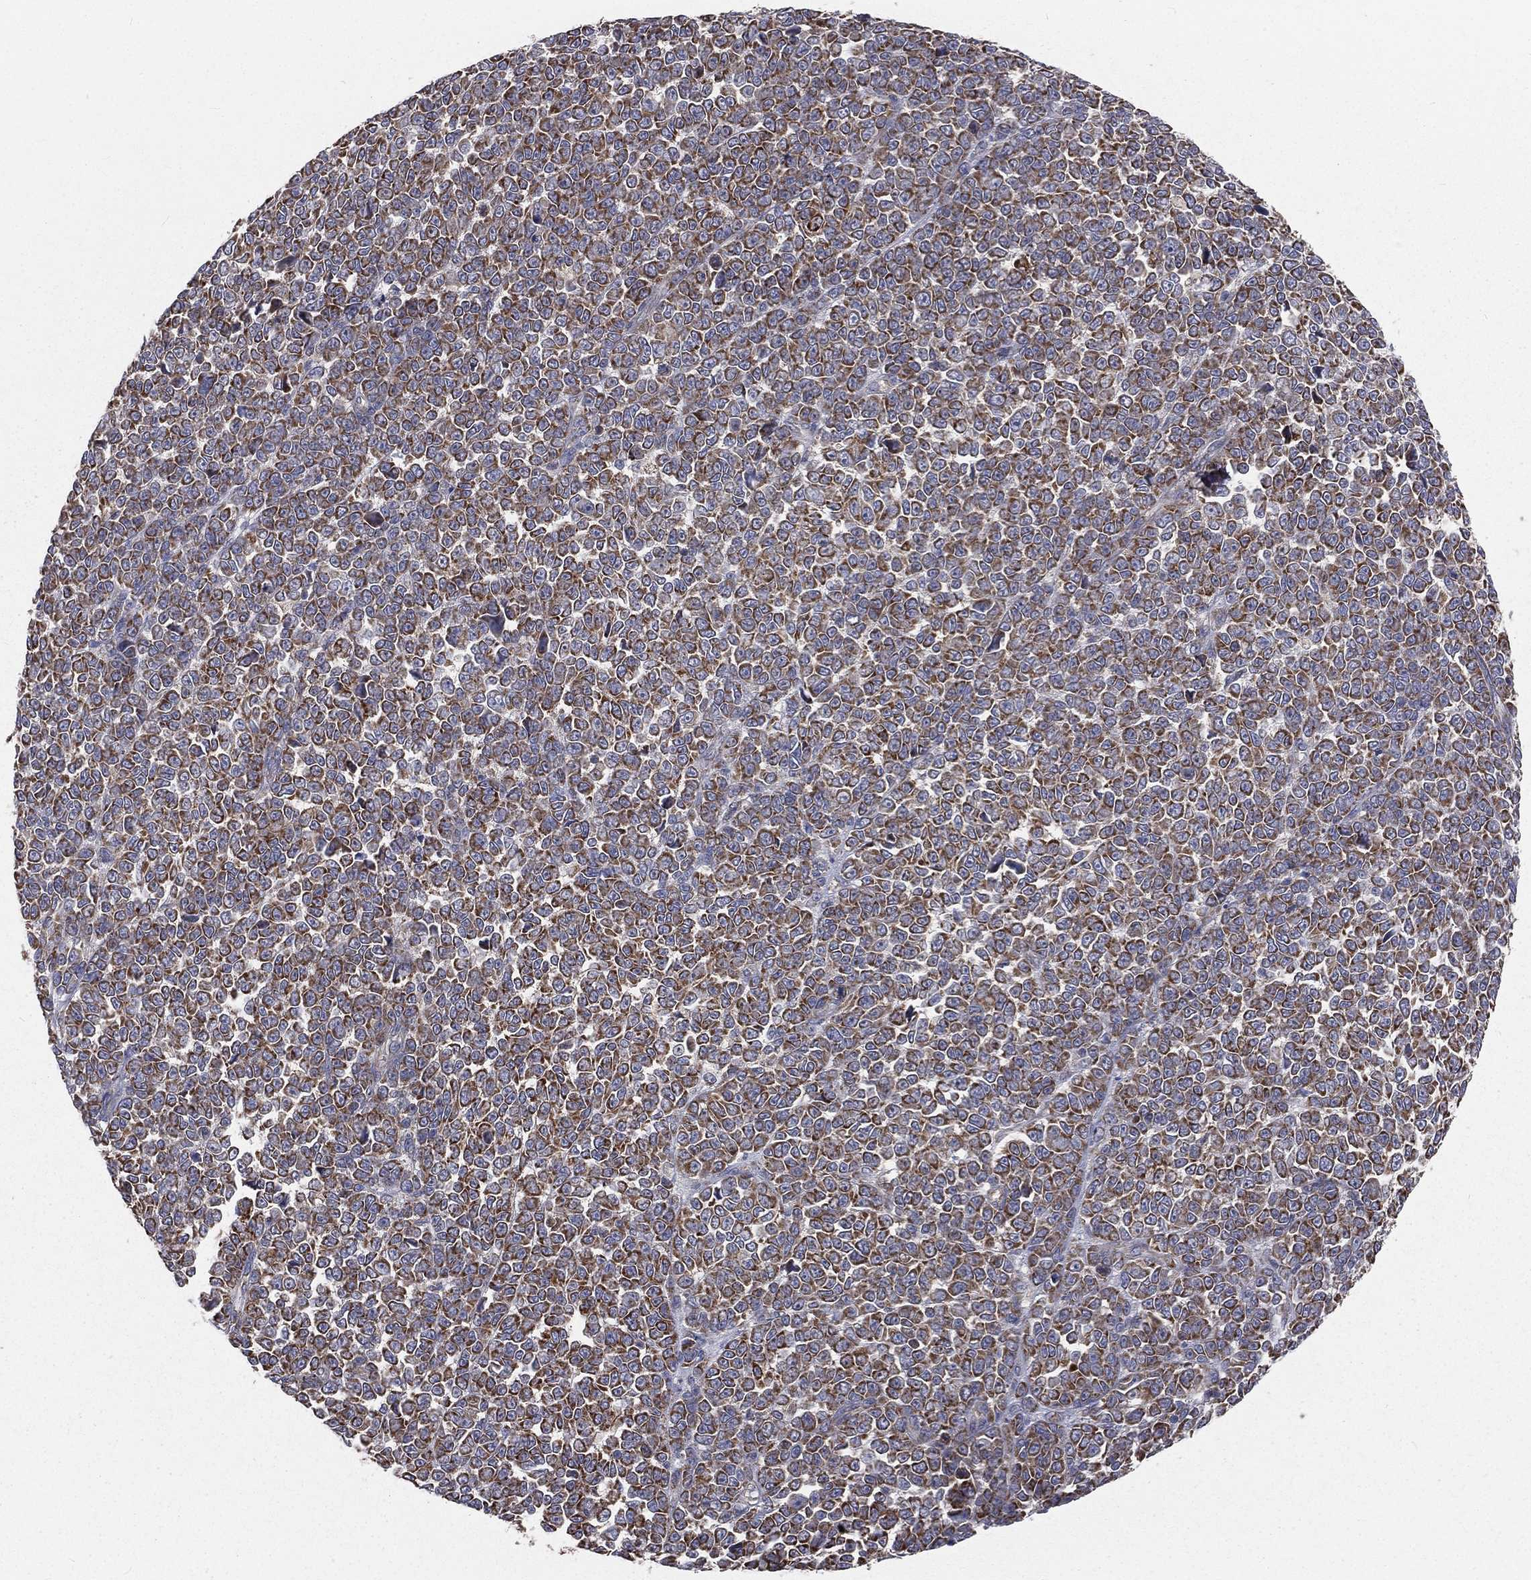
{"staining": {"intensity": "strong", "quantity": "25%-75%", "location": "cytoplasmic/membranous"}, "tissue": "melanoma", "cell_type": "Tumor cells", "image_type": "cancer", "snomed": [{"axis": "morphology", "description": "Malignant melanoma, NOS"}, {"axis": "topography", "description": "Skin"}], "caption": "The immunohistochemical stain highlights strong cytoplasmic/membranous expression in tumor cells of melanoma tissue.", "gene": "HADH", "patient": {"sex": "female", "age": 95}}